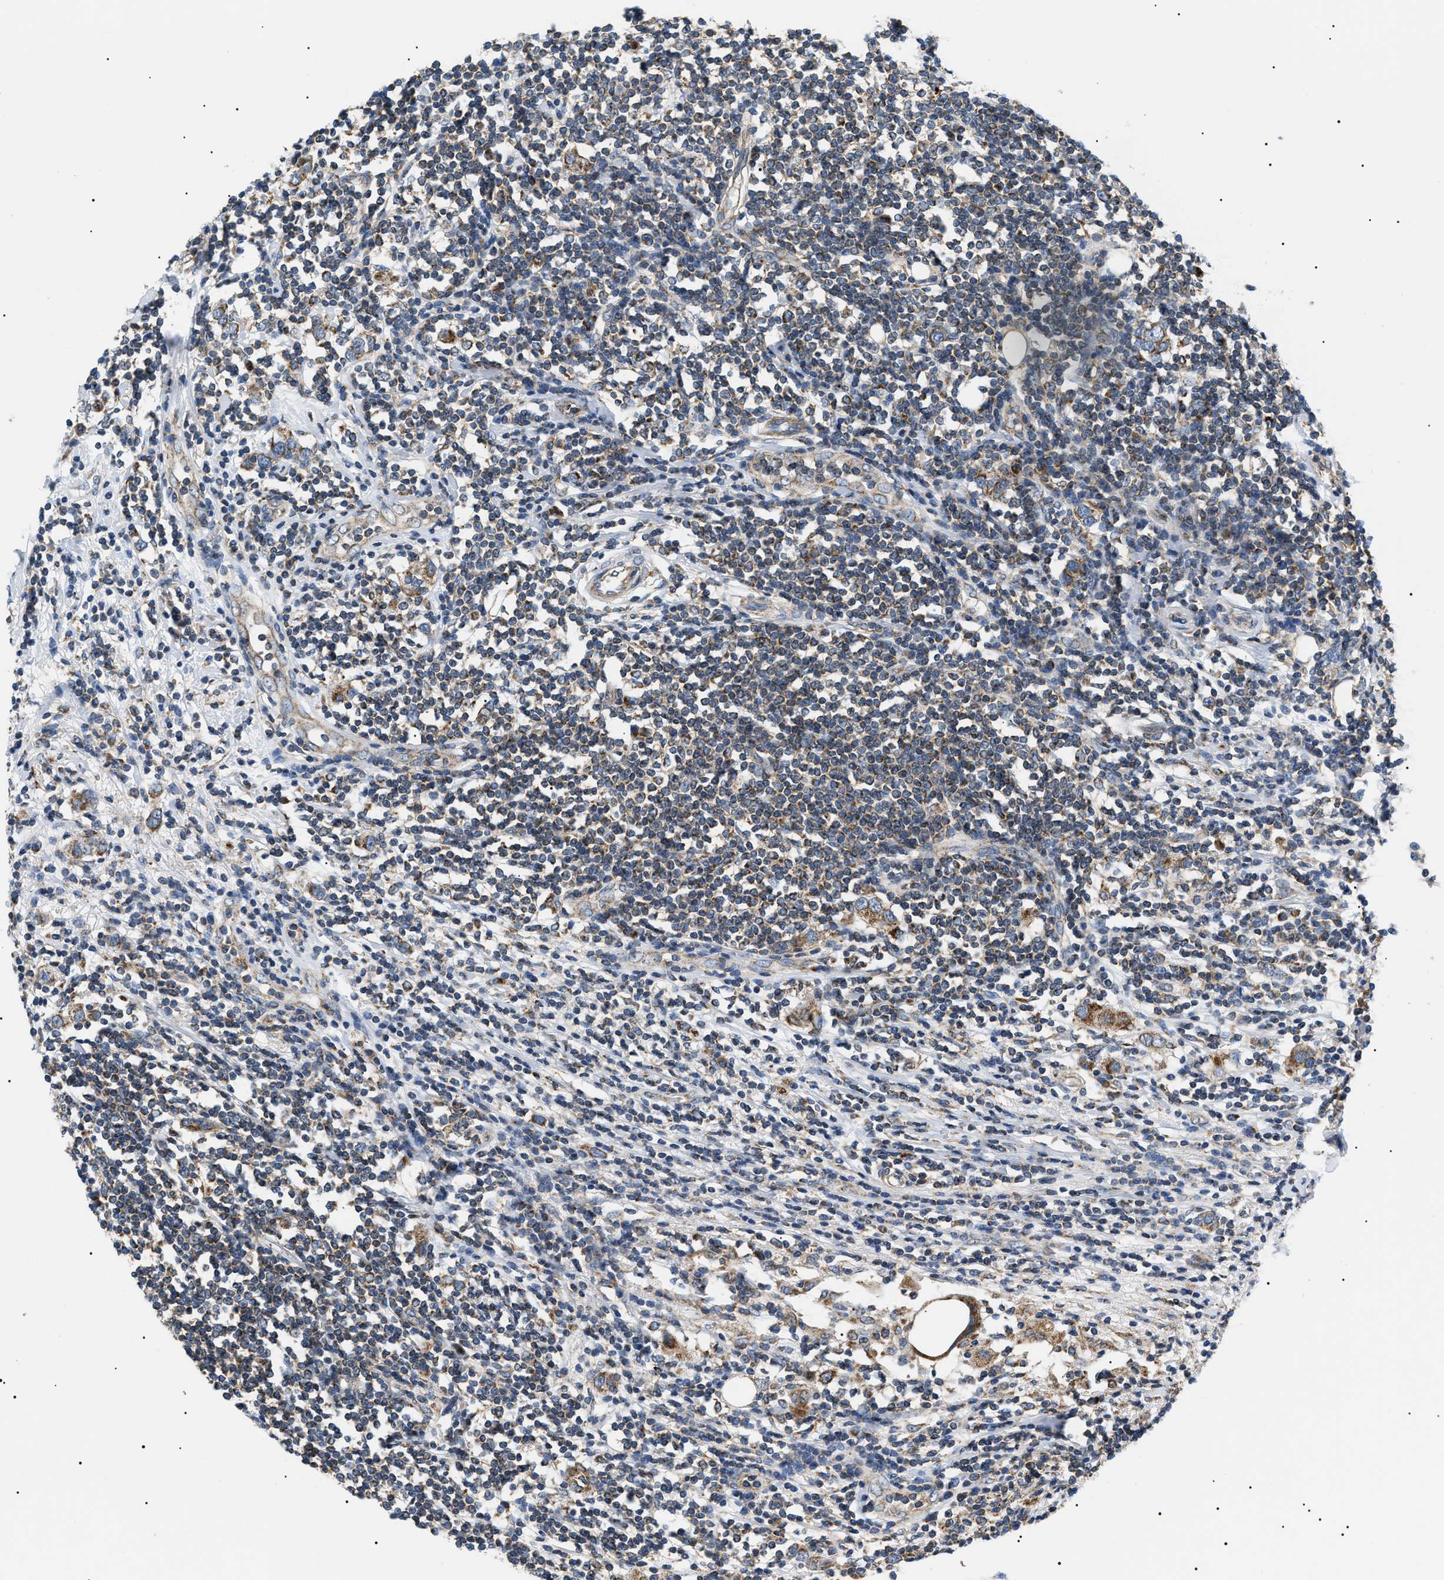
{"staining": {"intensity": "moderate", "quantity": ">75%", "location": "cytoplasmic/membranous"}, "tissue": "breast cancer", "cell_type": "Tumor cells", "image_type": "cancer", "snomed": [{"axis": "morphology", "description": "Duct carcinoma"}, {"axis": "topography", "description": "Breast"}], "caption": "This image reveals IHC staining of human invasive ductal carcinoma (breast), with medium moderate cytoplasmic/membranous positivity in about >75% of tumor cells.", "gene": "TOMM6", "patient": {"sex": "female", "age": 50}}